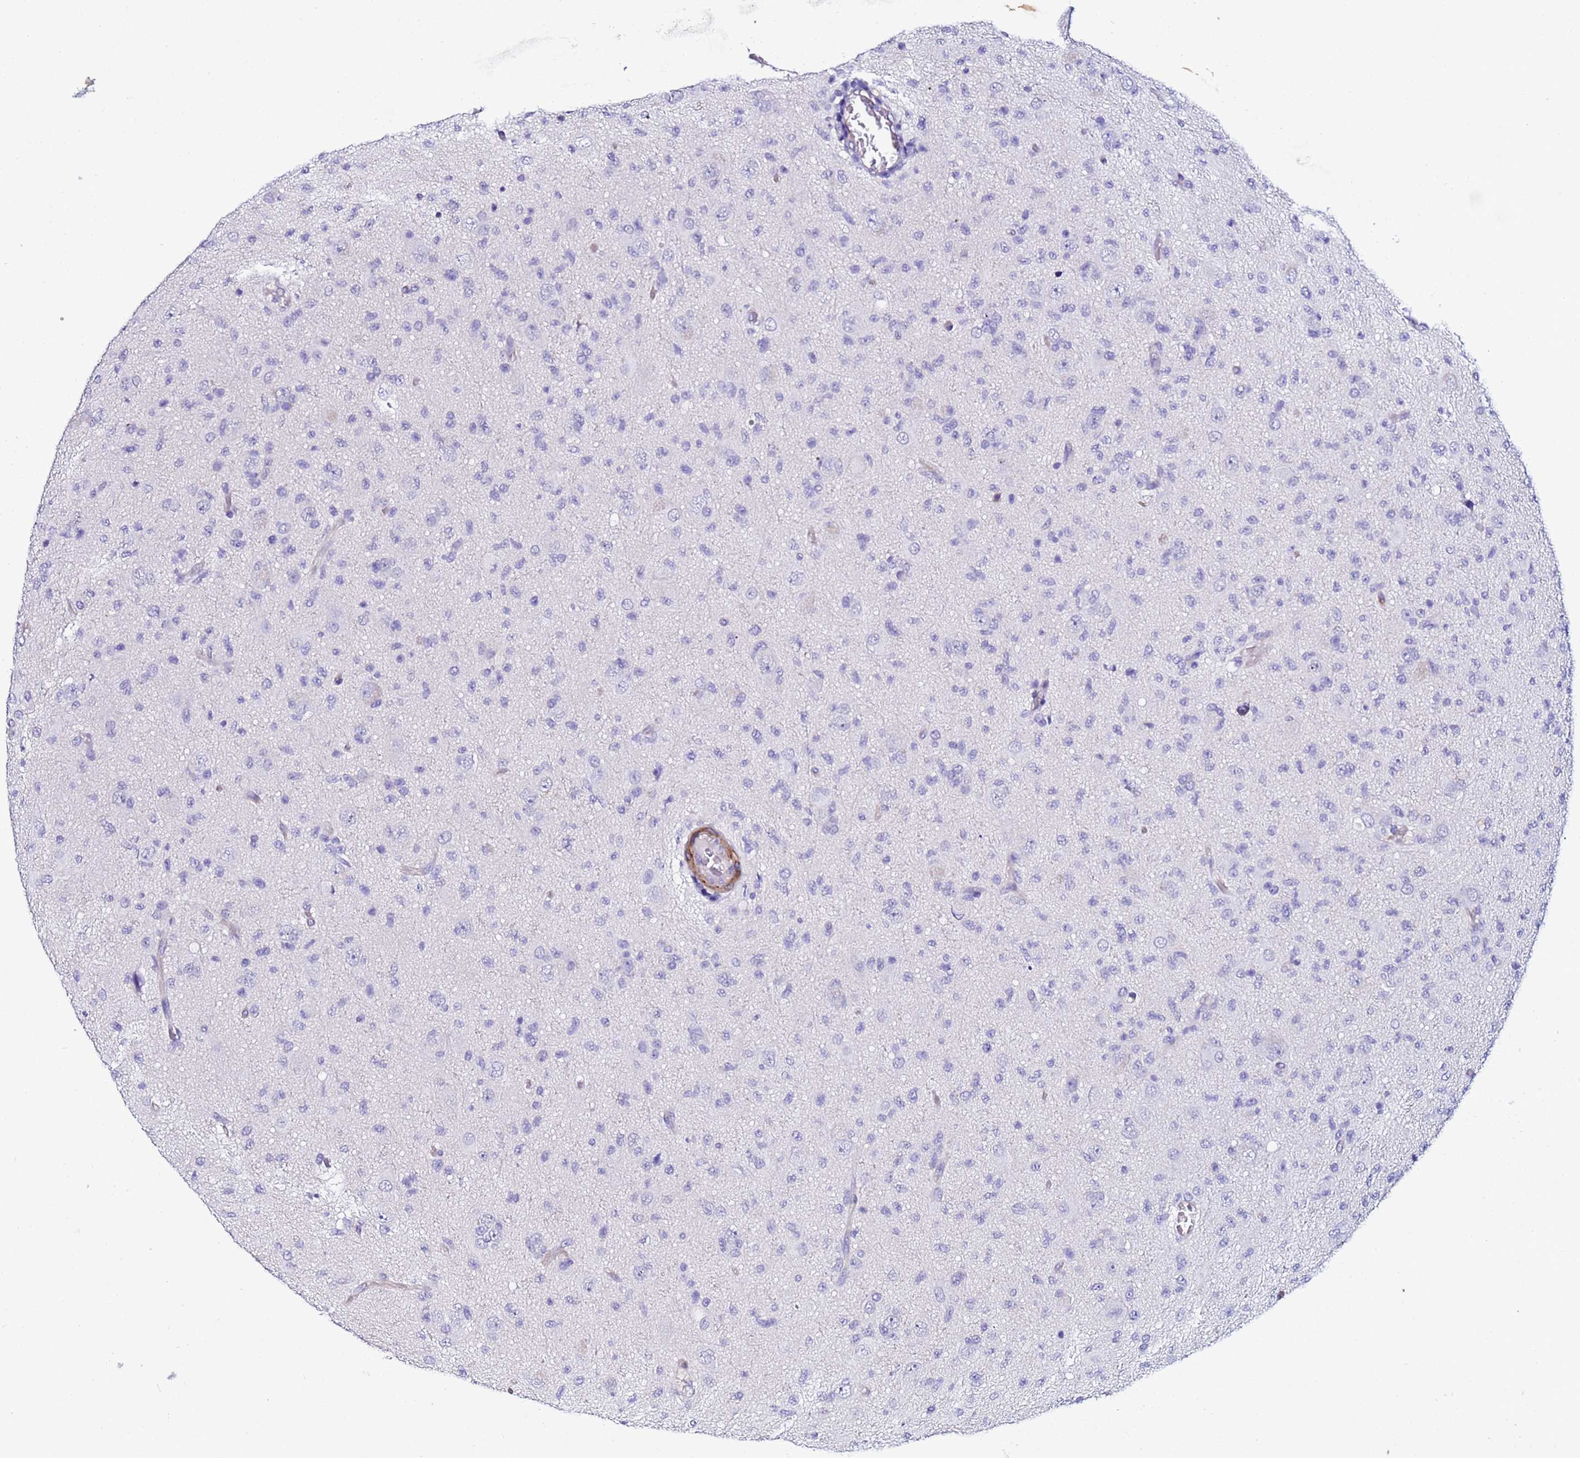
{"staining": {"intensity": "negative", "quantity": "none", "location": "none"}, "tissue": "glioma", "cell_type": "Tumor cells", "image_type": "cancer", "snomed": [{"axis": "morphology", "description": "Glioma, malignant, High grade"}, {"axis": "topography", "description": "Brain"}], "caption": "Image shows no protein positivity in tumor cells of glioma tissue. (Stains: DAB (3,3'-diaminobenzidine) immunohistochemistry with hematoxylin counter stain, Microscopy: brightfield microscopy at high magnification).", "gene": "DEFB104A", "patient": {"sex": "female", "age": 57}}